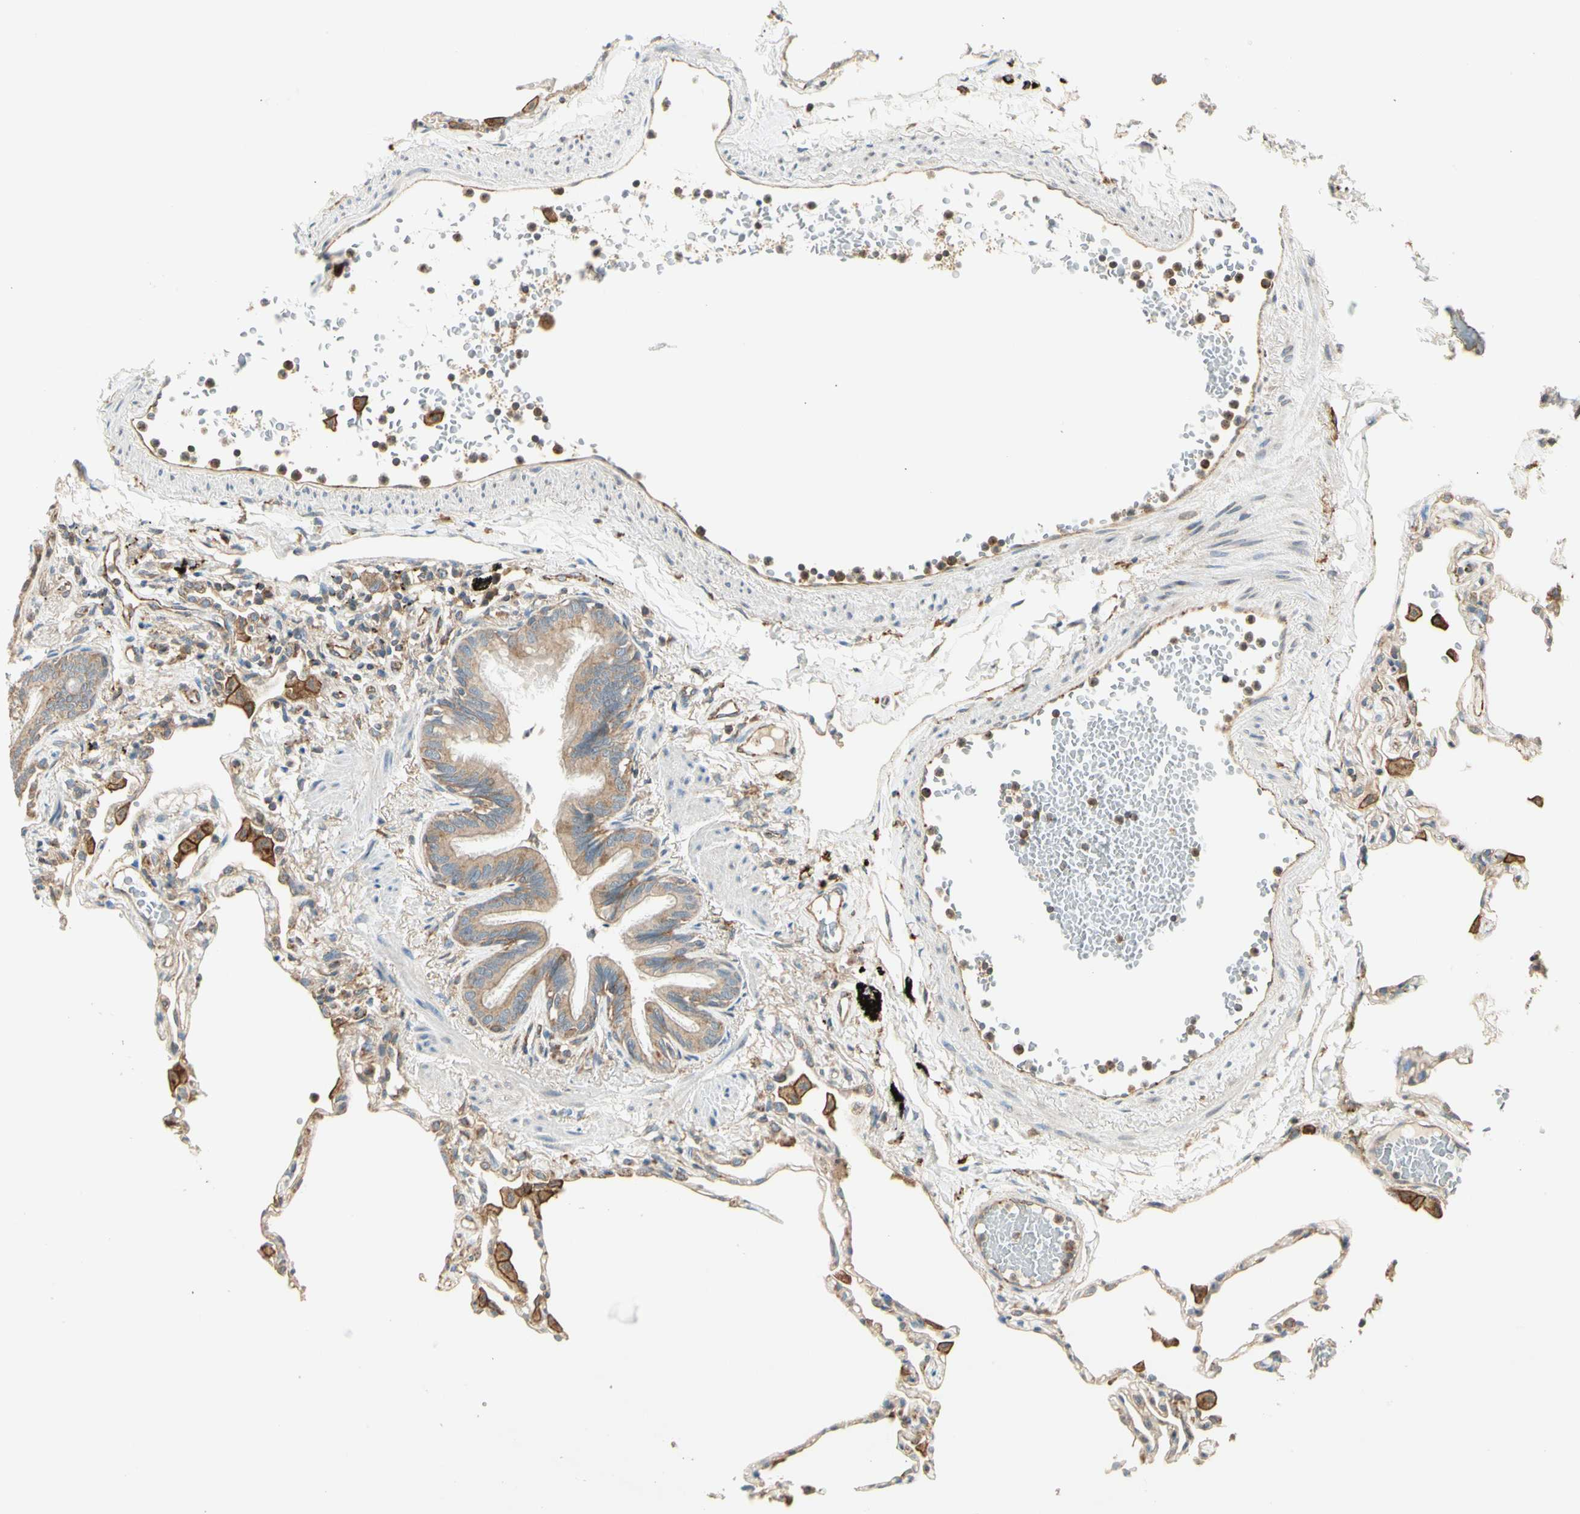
{"staining": {"intensity": "weak", "quantity": ">75%", "location": "cytoplasmic/membranous"}, "tissue": "lung", "cell_type": "Alveolar cells", "image_type": "normal", "snomed": [{"axis": "morphology", "description": "Normal tissue, NOS"}, {"axis": "topography", "description": "Lung"}], "caption": "Immunohistochemistry photomicrograph of normal human lung stained for a protein (brown), which reveals low levels of weak cytoplasmic/membranous positivity in about >75% of alveolar cells.", "gene": "AGFG1", "patient": {"sex": "female", "age": 49}}